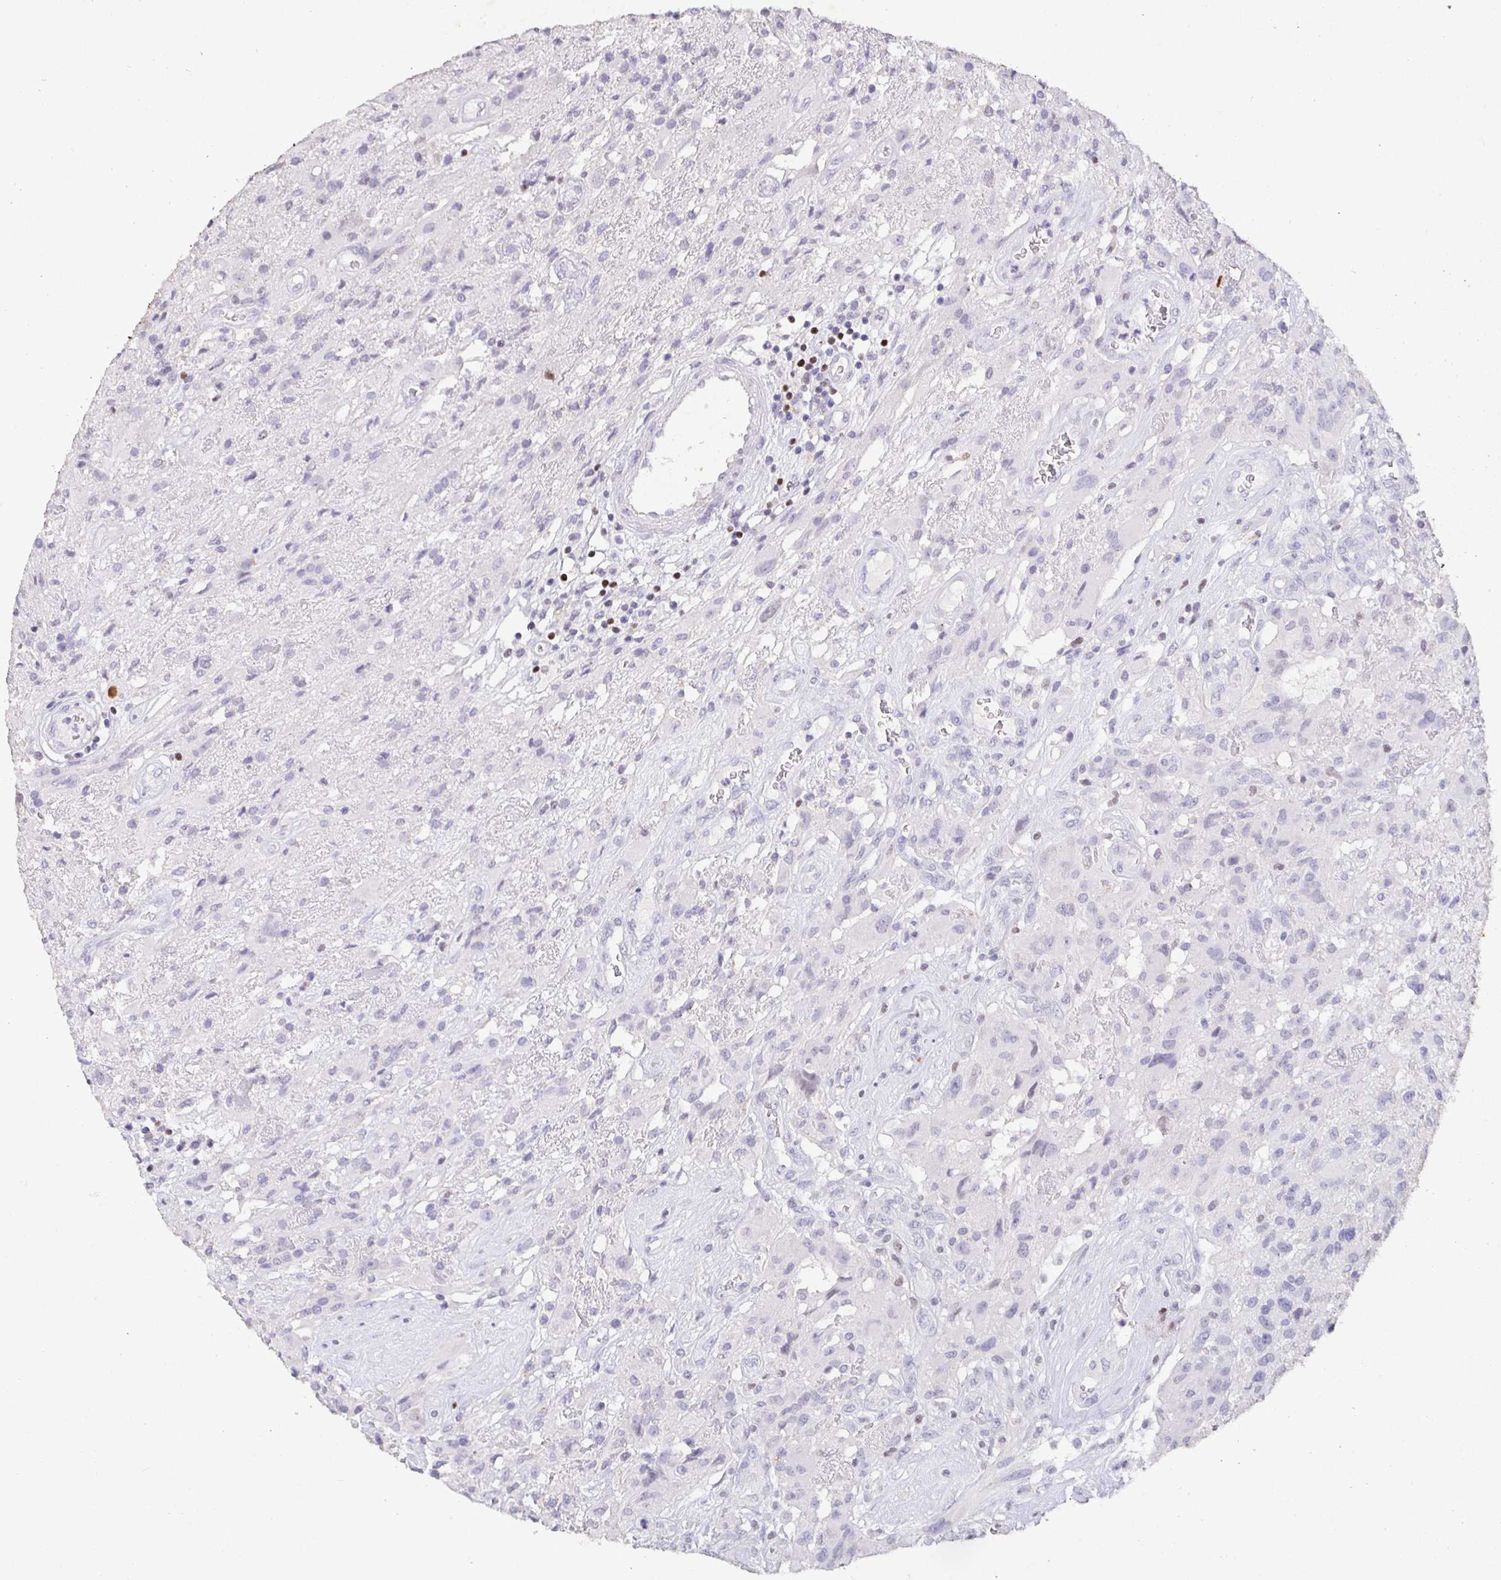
{"staining": {"intensity": "negative", "quantity": "none", "location": "none"}, "tissue": "glioma", "cell_type": "Tumor cells", "image_type": "cancer", "snomed": [{"axis": "morphology", "description": "Glioma, malignant, High grade"}, {"axis": "topography", "description": "Brain"}], "caption": "Tumor cells are negative for protein expression in human glioma.", "gene": "SATB1", "patient": {"sex": "male", "age": 46}}